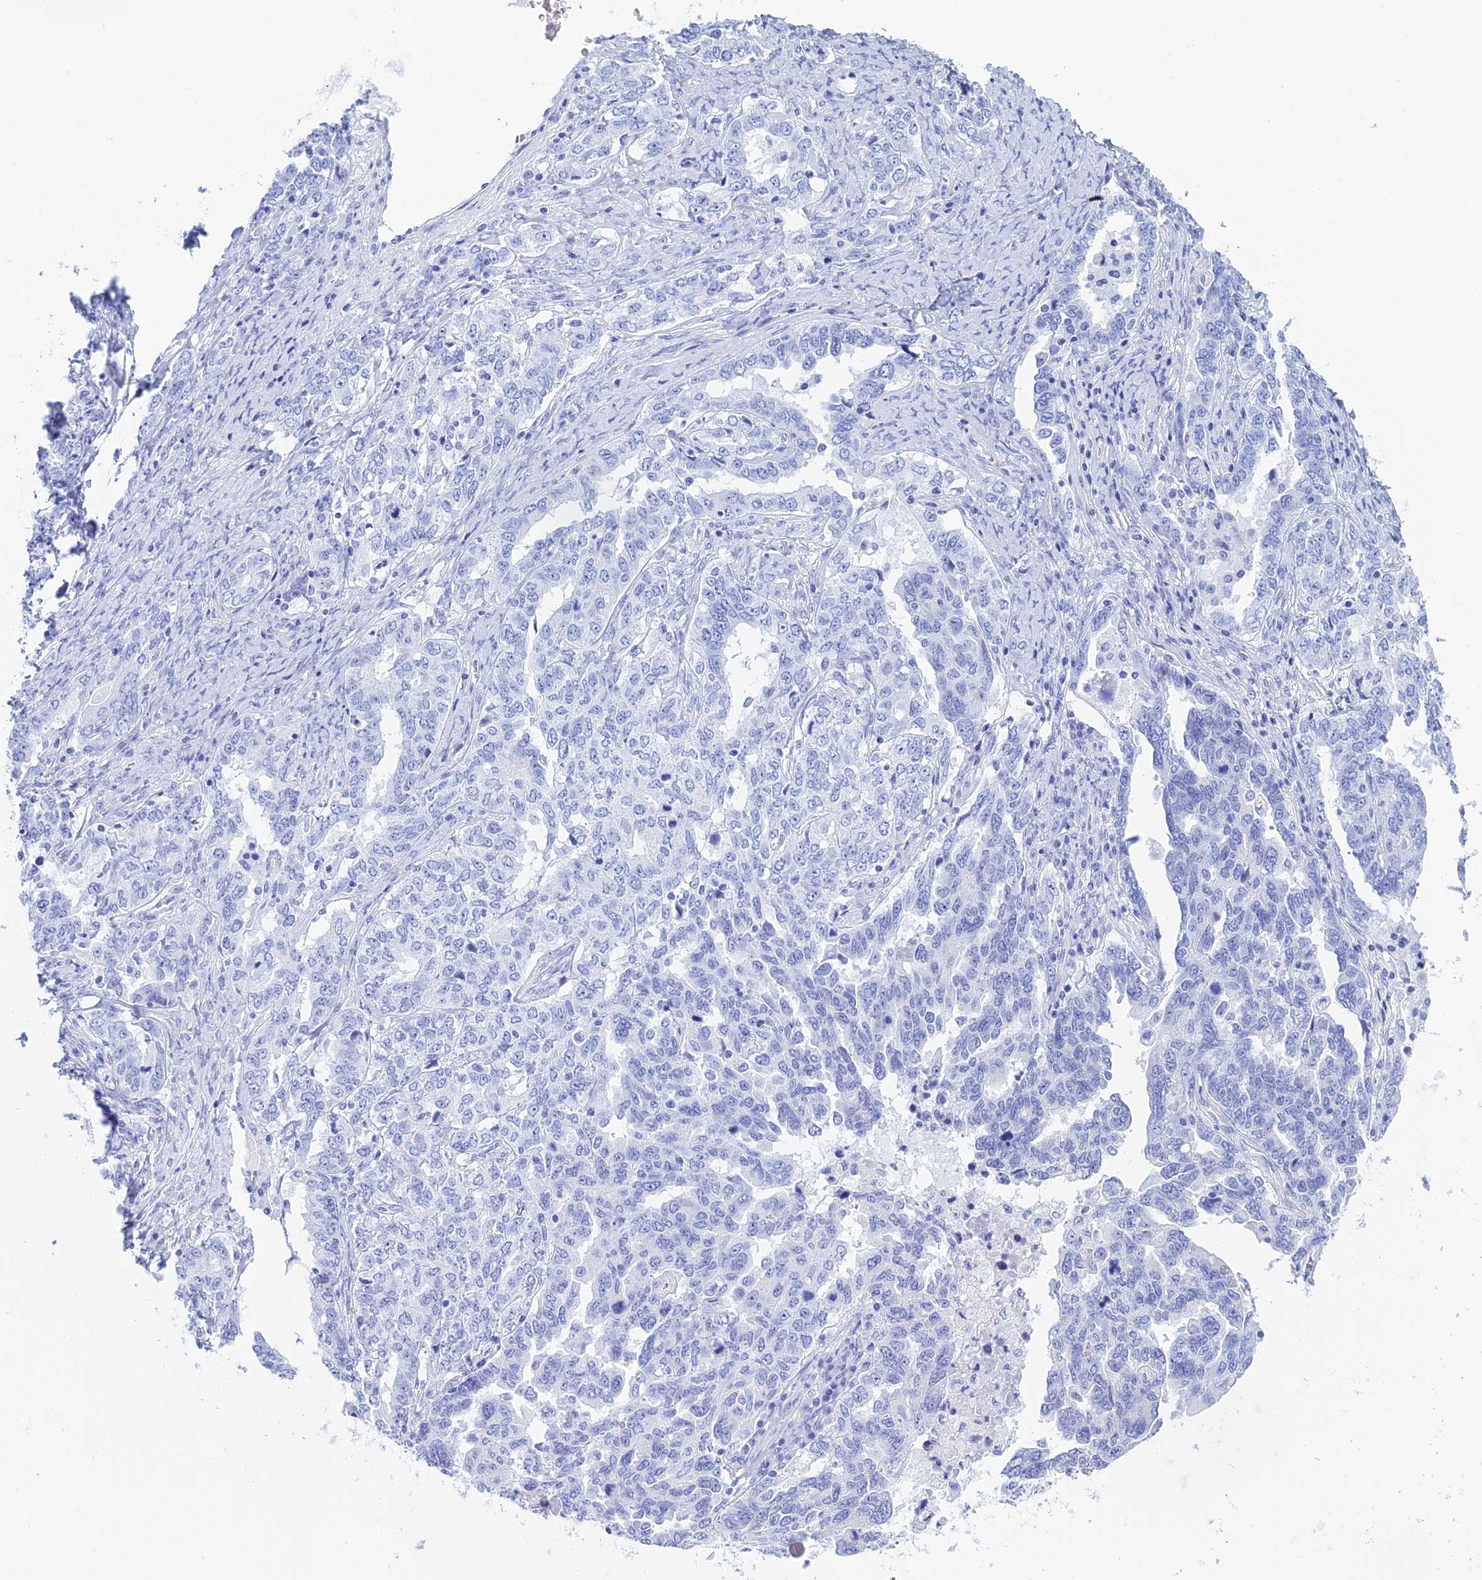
{"staining": {"intensity": "negative", "quantity": "none", "location": "none"}, "tissue": "ovarian cancer", "cell_type": "Tumor cells", "image_type": "cancer", "snomed": [{"axis": "morphology", "description": "Carcinoma, endometroid"}, {"axis": "topography", "description": "Ovary"}], "caption": "Tumor cells are negative for brown protein staining in endometroid carcinoma (ovarian).", "gene": "TEX101", "patient": {"sex": "female", "age": 62}}